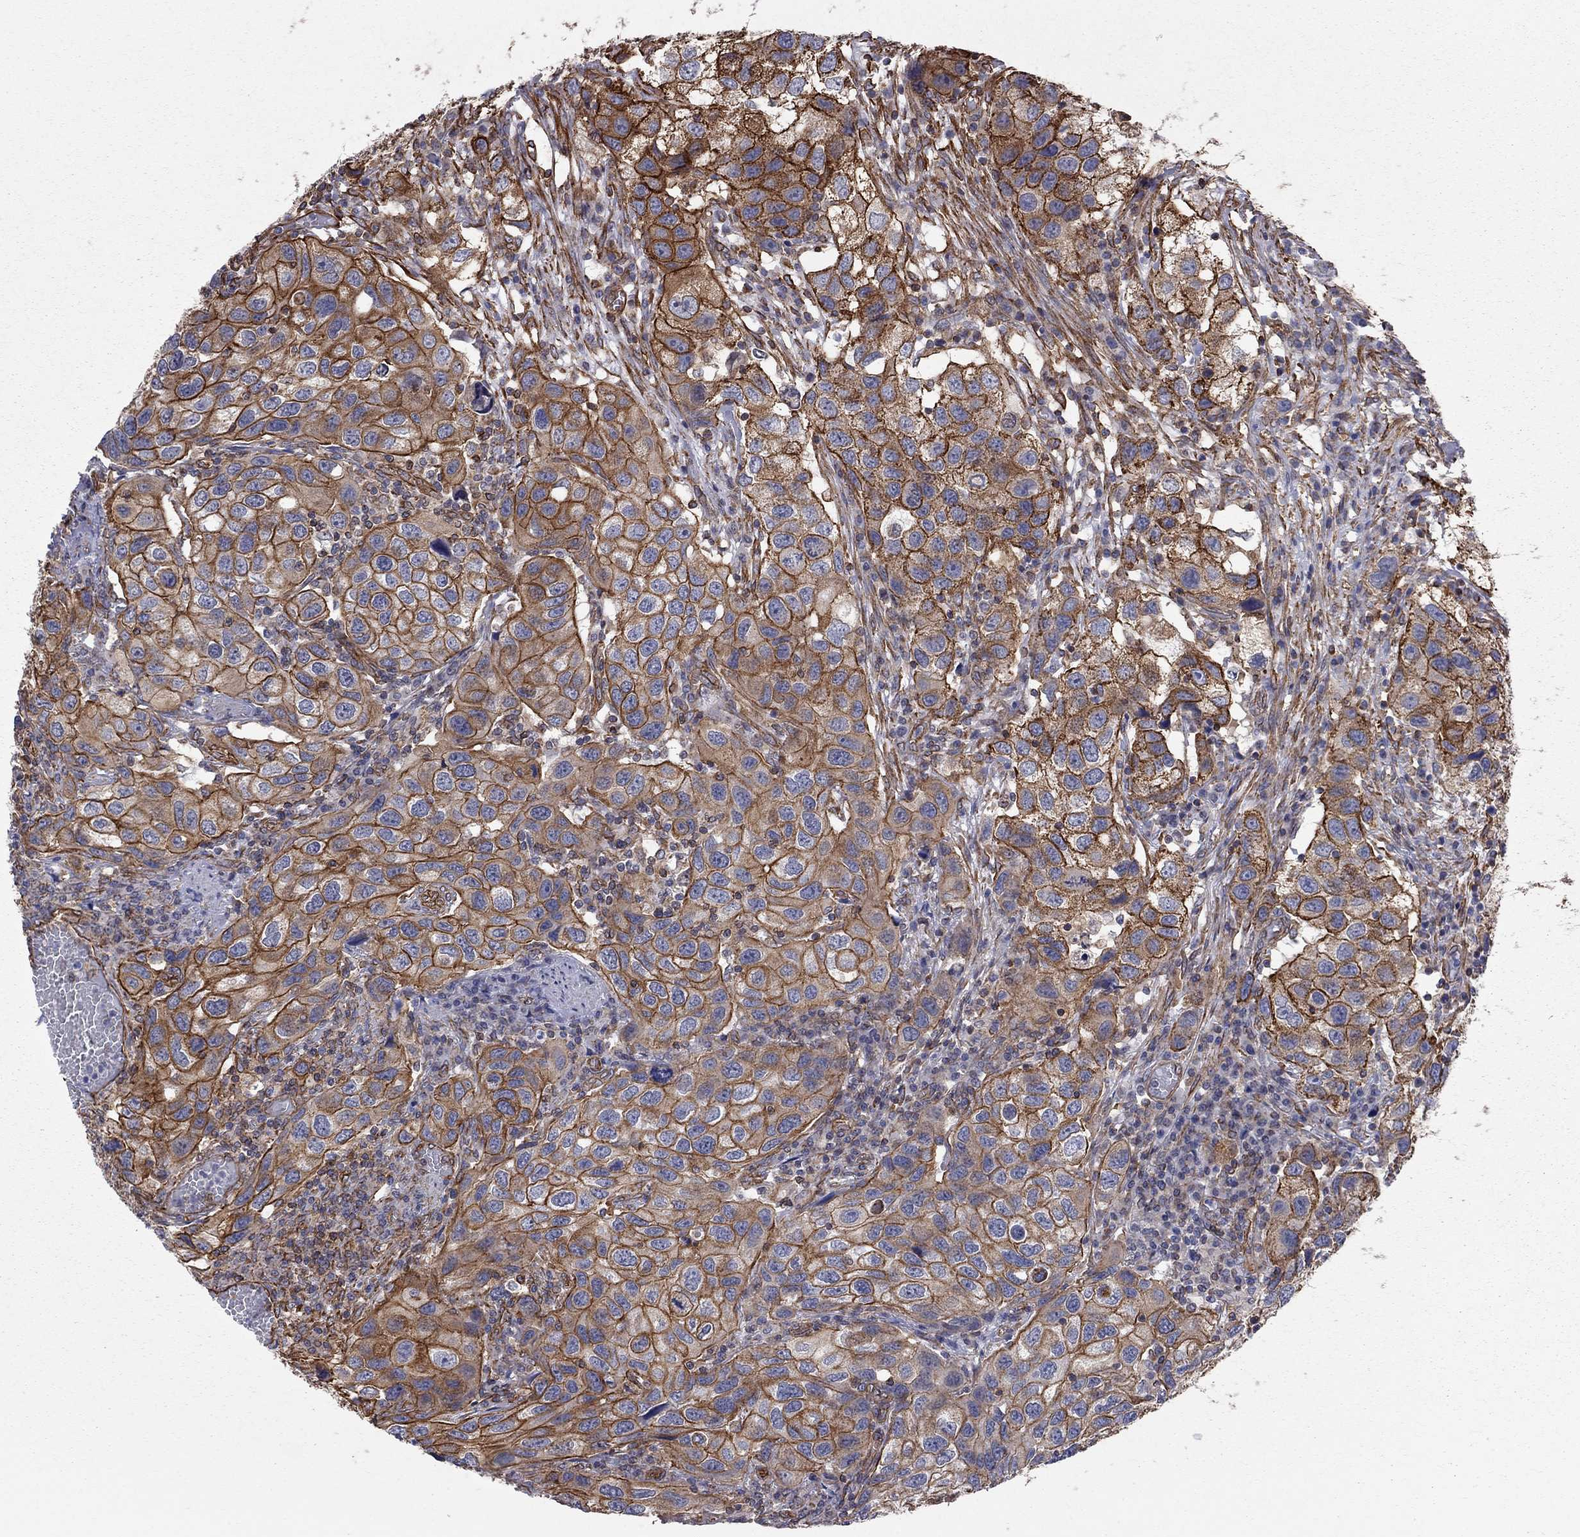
{"staining": {"intensity": "strong", "quantity": ">75%", "location": "cytoplasmic/membranous"}, "tissue": "urothelial cancer", "cell_type": "Tumor cells", "image_type": "cancer", "snomed": [{"axis": "morphology", "description": "Urothelial carcinoma, High grade"}, {"axis": "topography", "description": "Urinary bladder"}], "caption": "Human urothelial cancer stained with a brown dye shows strong cytoplasmic/membranous positive staining in approximately >75% of tumor cells.", "gene": "BICDL2", "patient": {"sex": "male", "age": 79}}